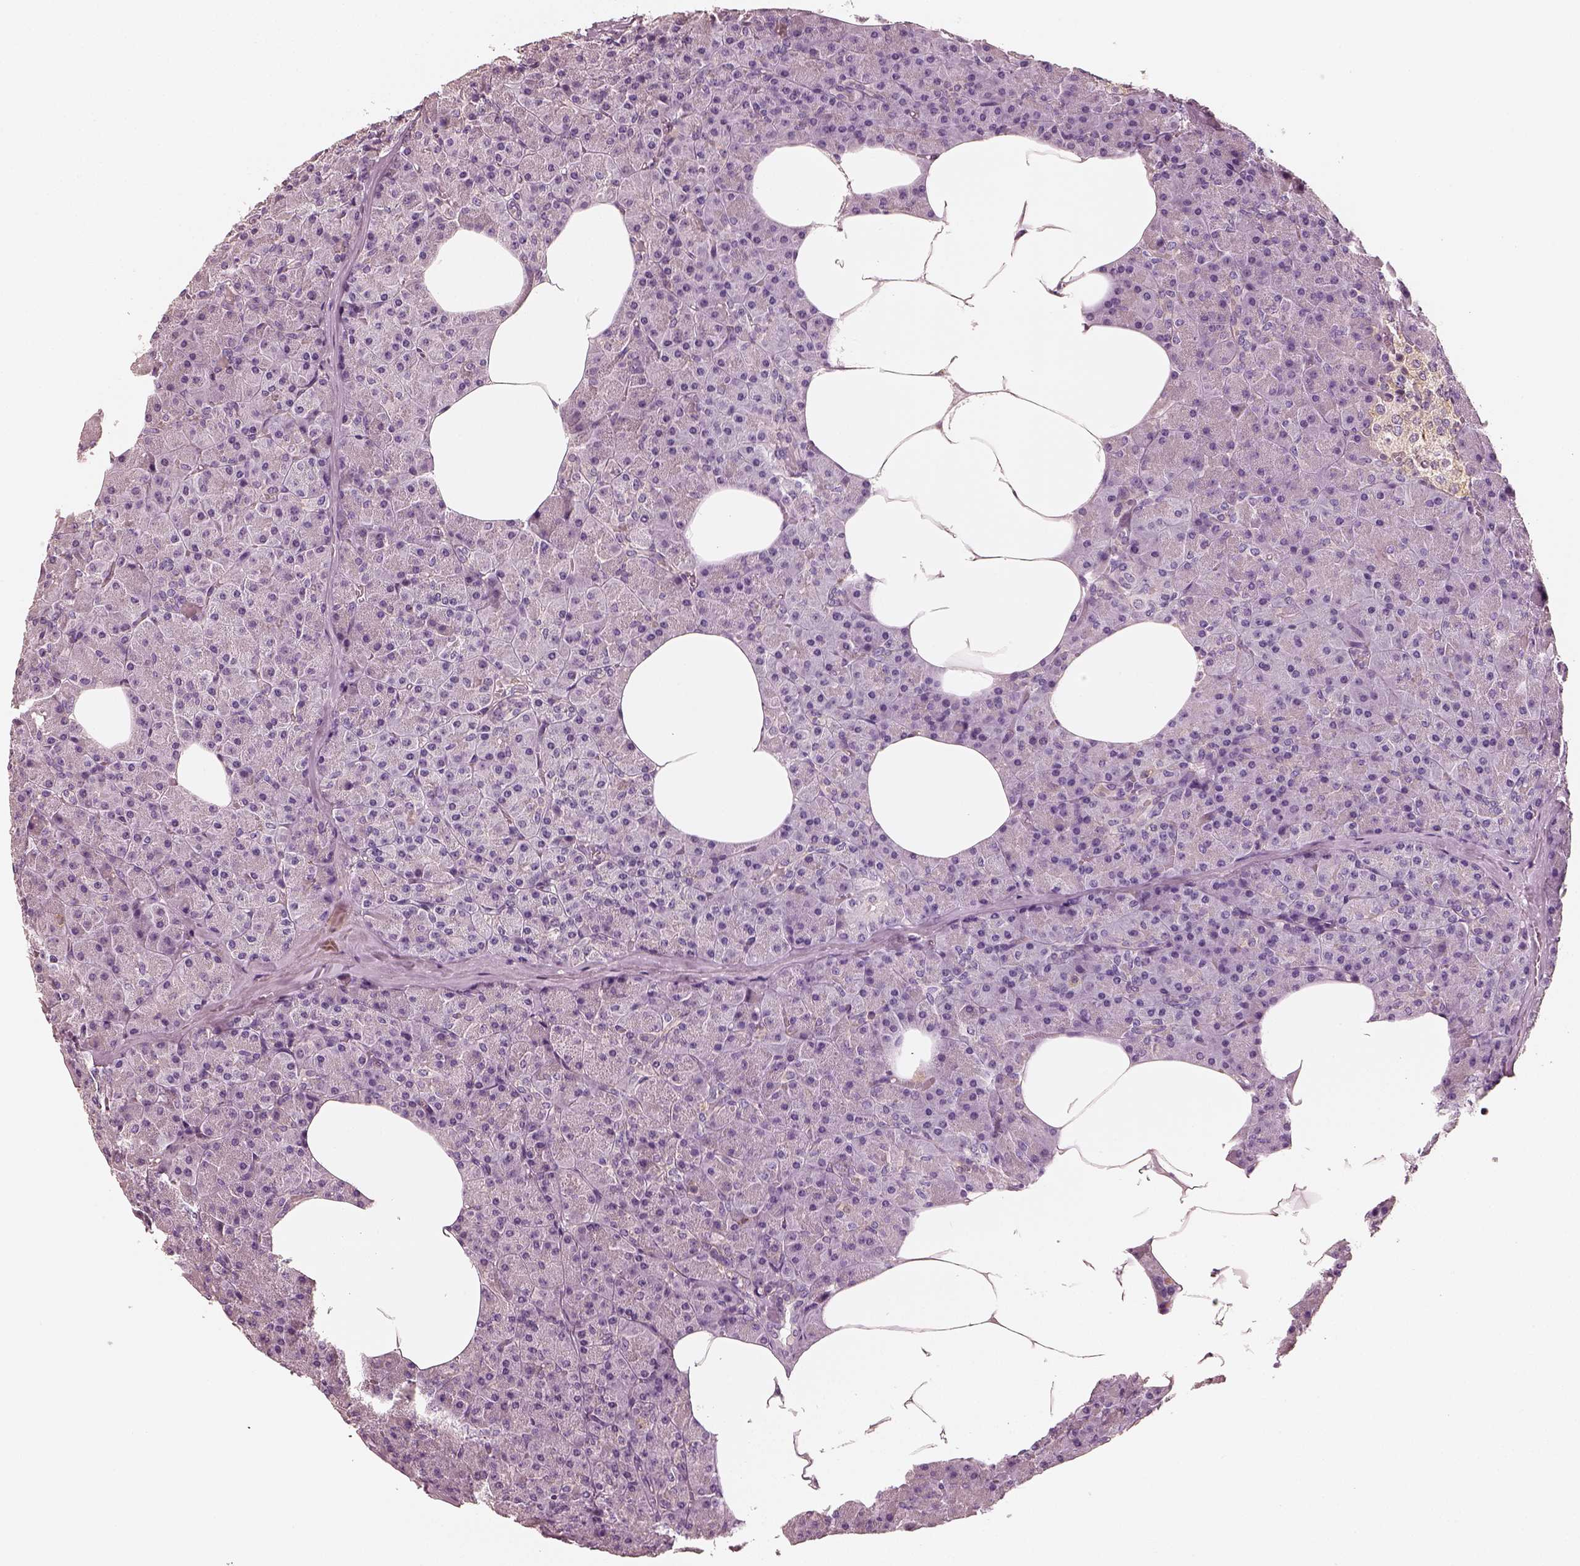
{"staining": {"intensity": "negative", "quantity": "none", "location": "none"}, "tissue": "pancreas", "cell_type": "Exocrine glandular cells", "image_type": "normal", "snomed": [{"axis": "morphology", "description": "Normal tissue, NOS"}, {"axis": "topography", "description": "Pancreas"}], "caption": "This histopathology image is of normal pancreas stained with immunohistochemistry to label a protein in brown with the nuclei are counter-stained blue. There is no expression in exocrine glandular cells.", "gene": "RS1", "patient": {"sex": "female", "age": 45}}